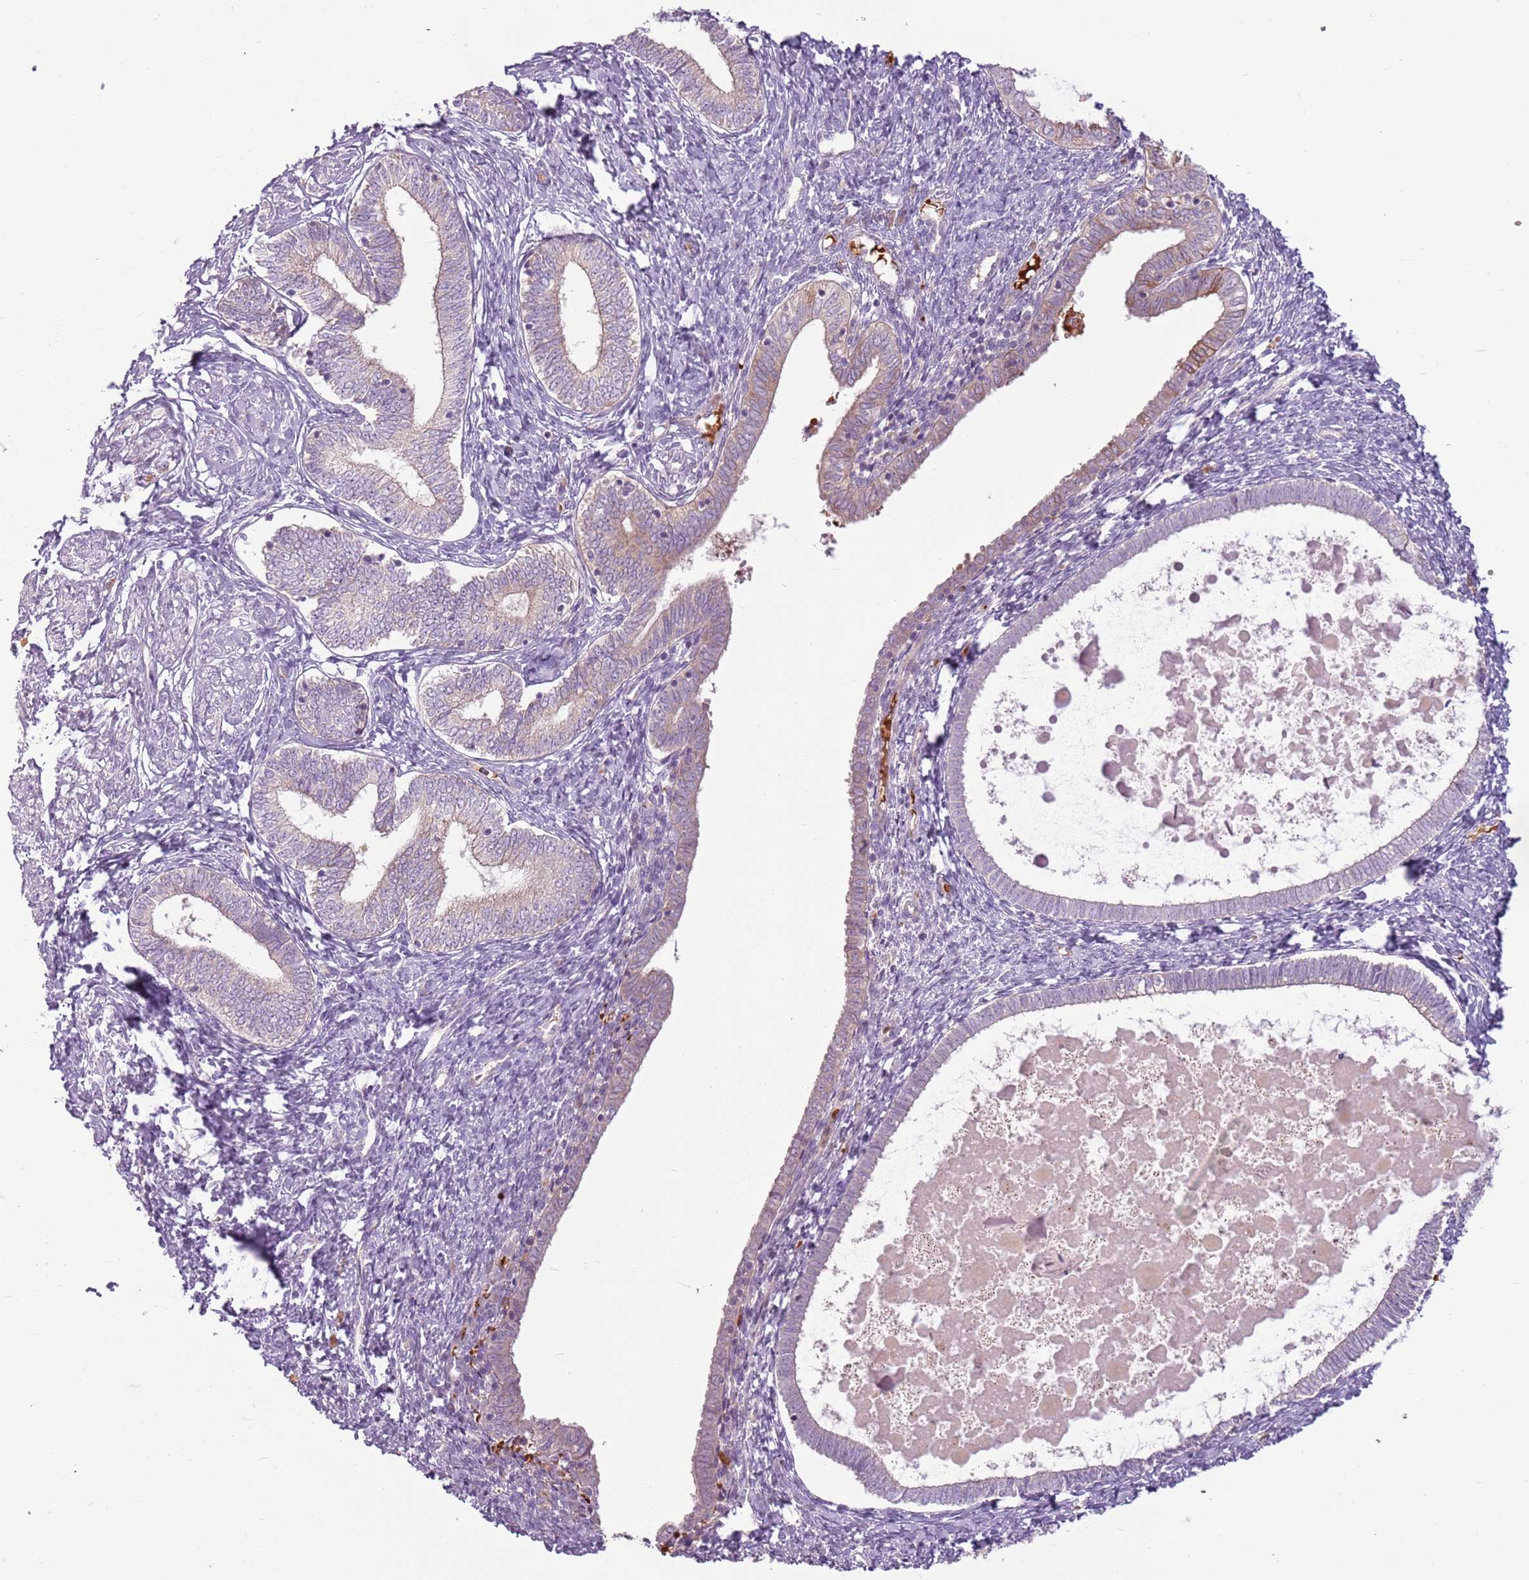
{"staining": {"intensity": "negative", "quantity": "none", "location": "none"}, "tissue": "endometrium", "cell_type": "Cells in endometrial stroma", "image_type": "normal", "snomed": [{"axis": "morphology", "description": "Normal tissue, NOS"}, {"axis": "topography", "description": "Endometrium"}], "caption": "This is a histopathology image of immunohistochemistry (IHC) staining of unremarkable endometrium, which shows no staining in cells in endometrial stroma. (Brightfield microscopy of DAB IHC at high magnification).", "gene": "HSPA14", "patient": {"sex": "female", "age": 72}}